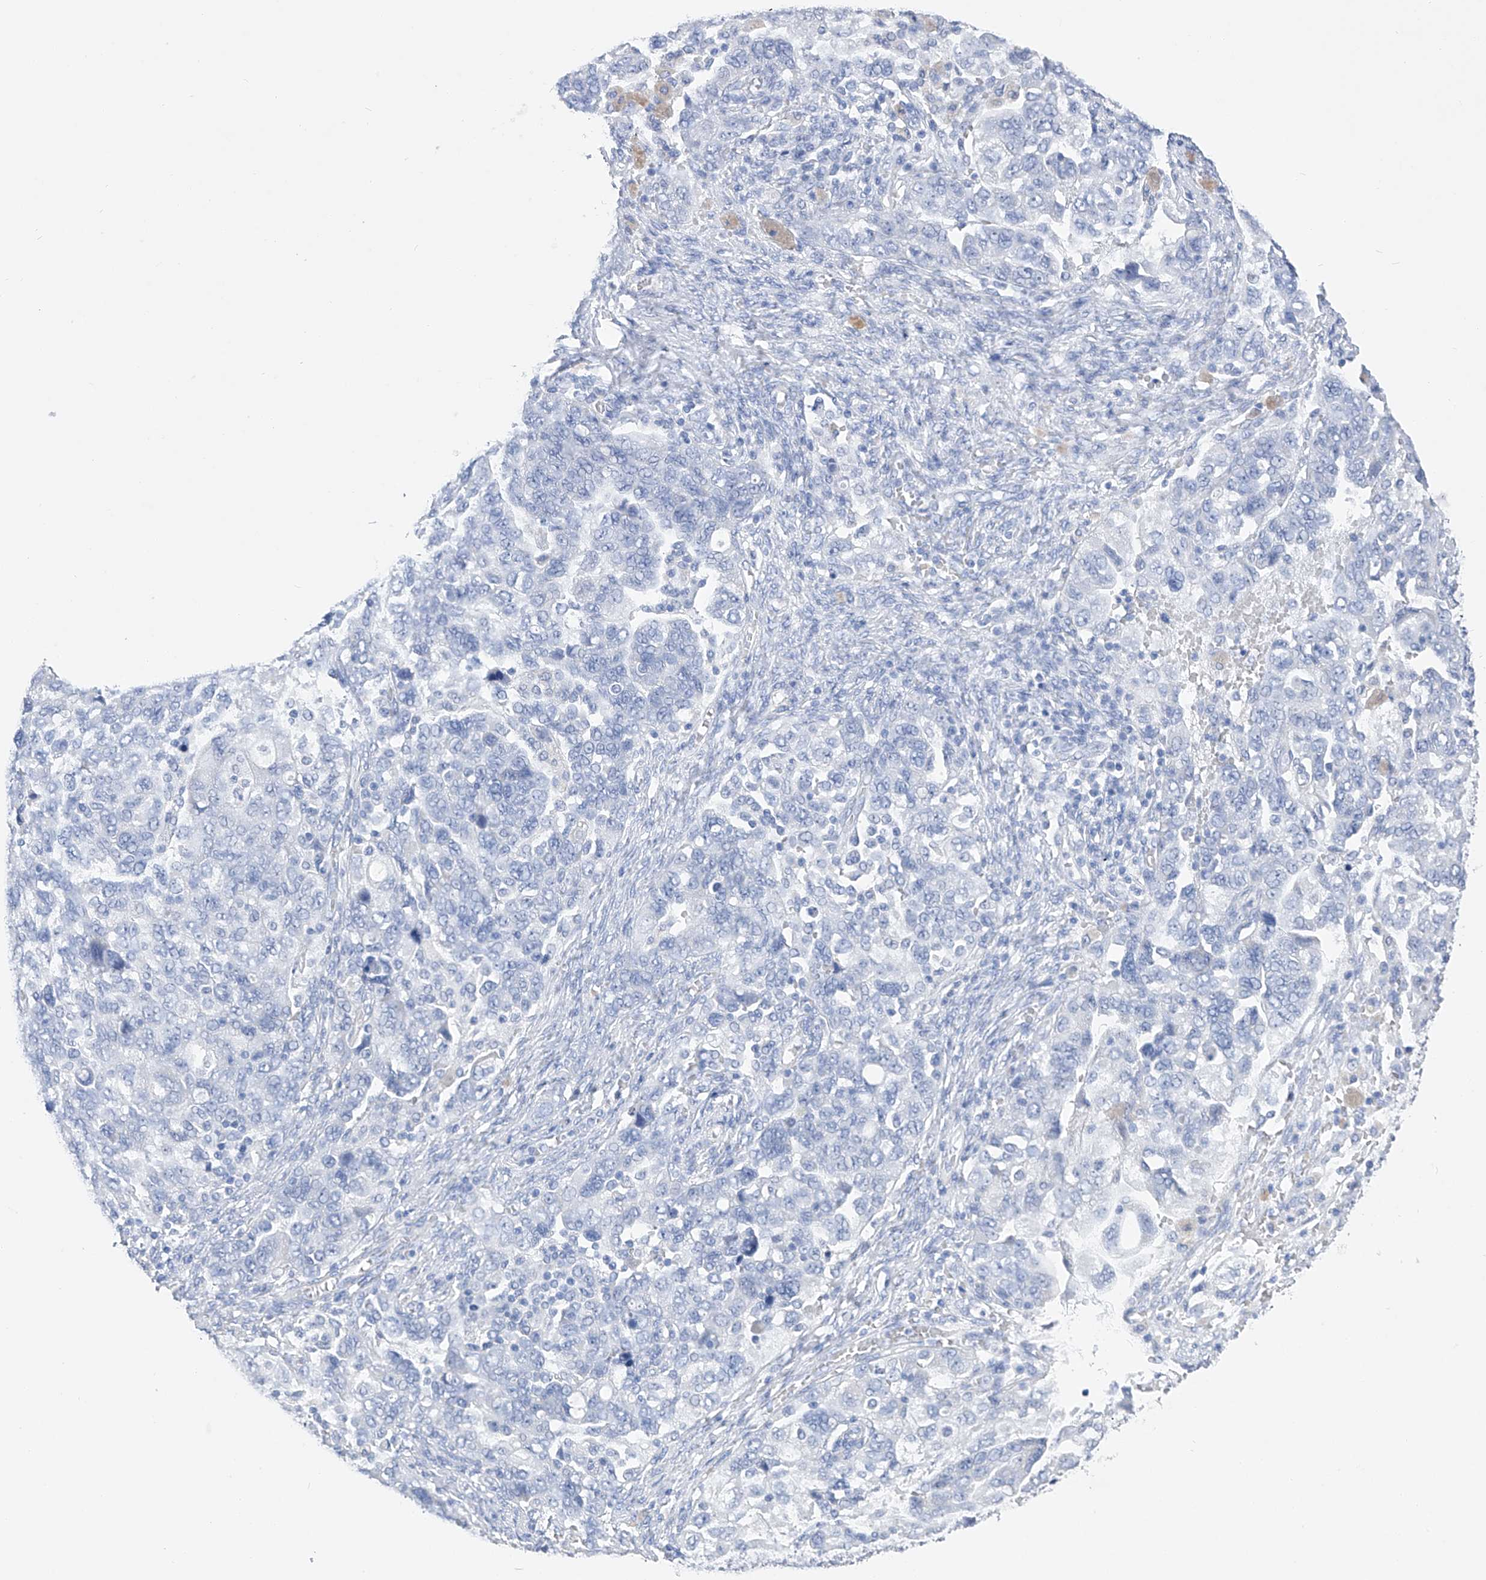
{"staining": {"intensity": "negative", "quantity": "none", "location": "none"}, "tissue": "ovarian cancer", "cell_type": "Tumor cells", "image_type": "cancer", "snomed": [{"axis": "morphology", "description": "Carcinoma, NOS"}, {"axis": "morphology", "description": "Cystadenocarcinoma, serous, NOS"}, {"axis": "topography", "description": "Ovary"}], "caption": "Immunohistochemical staining of ovarian cancer exhibits no significant staining in tumor cells.", "gene": "ADRA1A", "patient": {"sex": "female", "age": 69}}